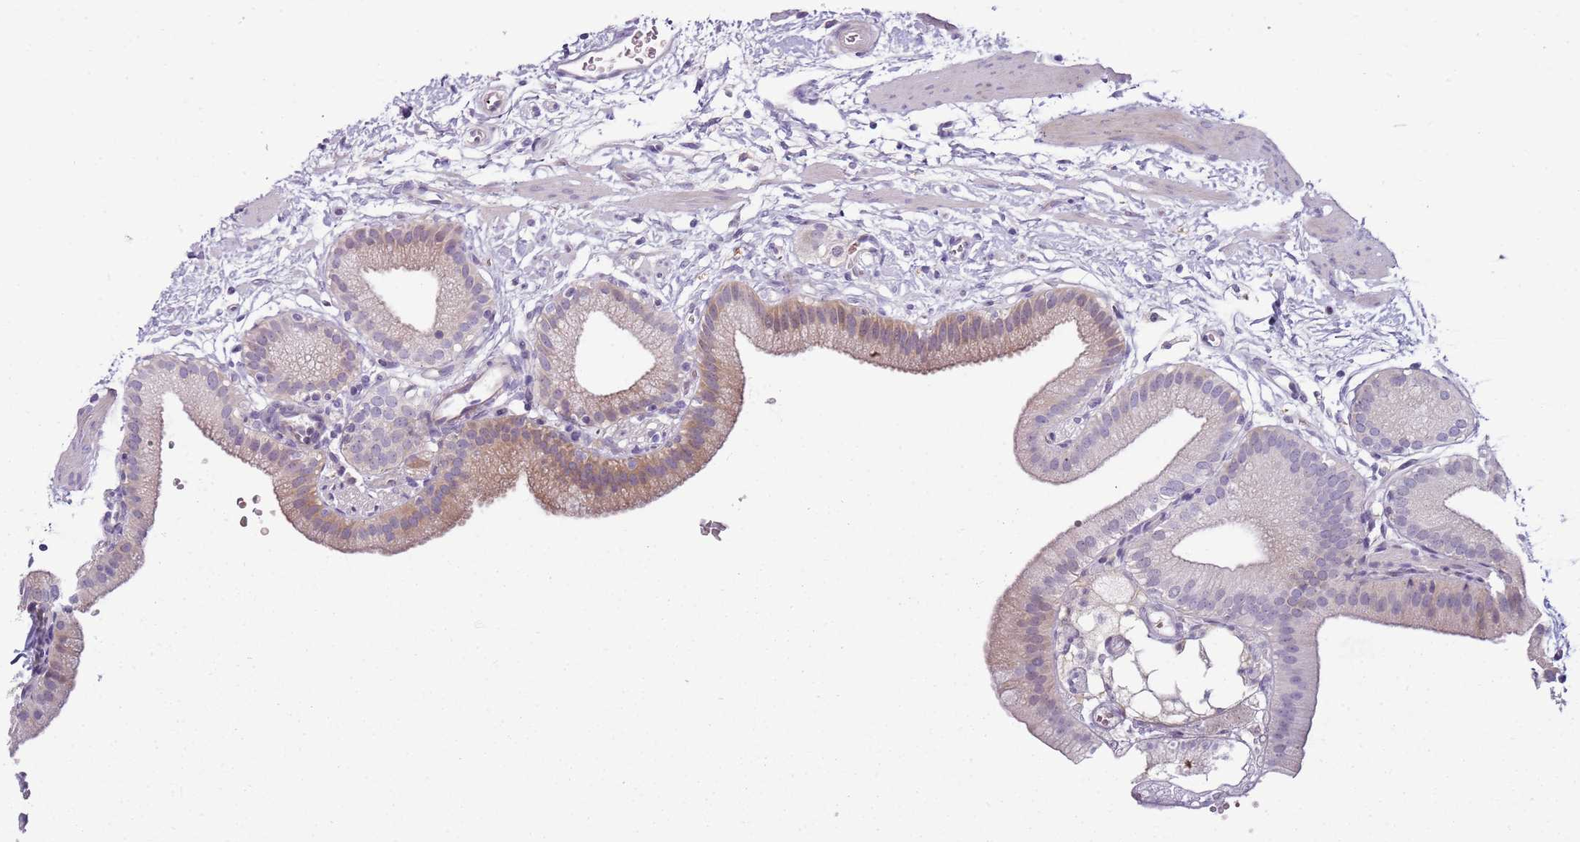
{"staining": {"intensity": "moderate", "quantity": "<25%", "location": "cytoplasmic/membranous"}, "tissue": "gallbladder", "cell_type": "Glandular cells", "image_type": "normal", "snomed": [{"axis": "morphology", "description": "Normal tissue, NOS"}, {"axis": "topography", "description": "Gallbladder"}], "caption": "IHC of unremarkable gallbladder reveals low levels of moderate cytoplasmic/membranous positivity in about <25% of glandular cells. (IHC, brightfield microscopy, high magnification).", "gene": "ARHGAP5", "patient": {"sex": "male", "age": 55}}